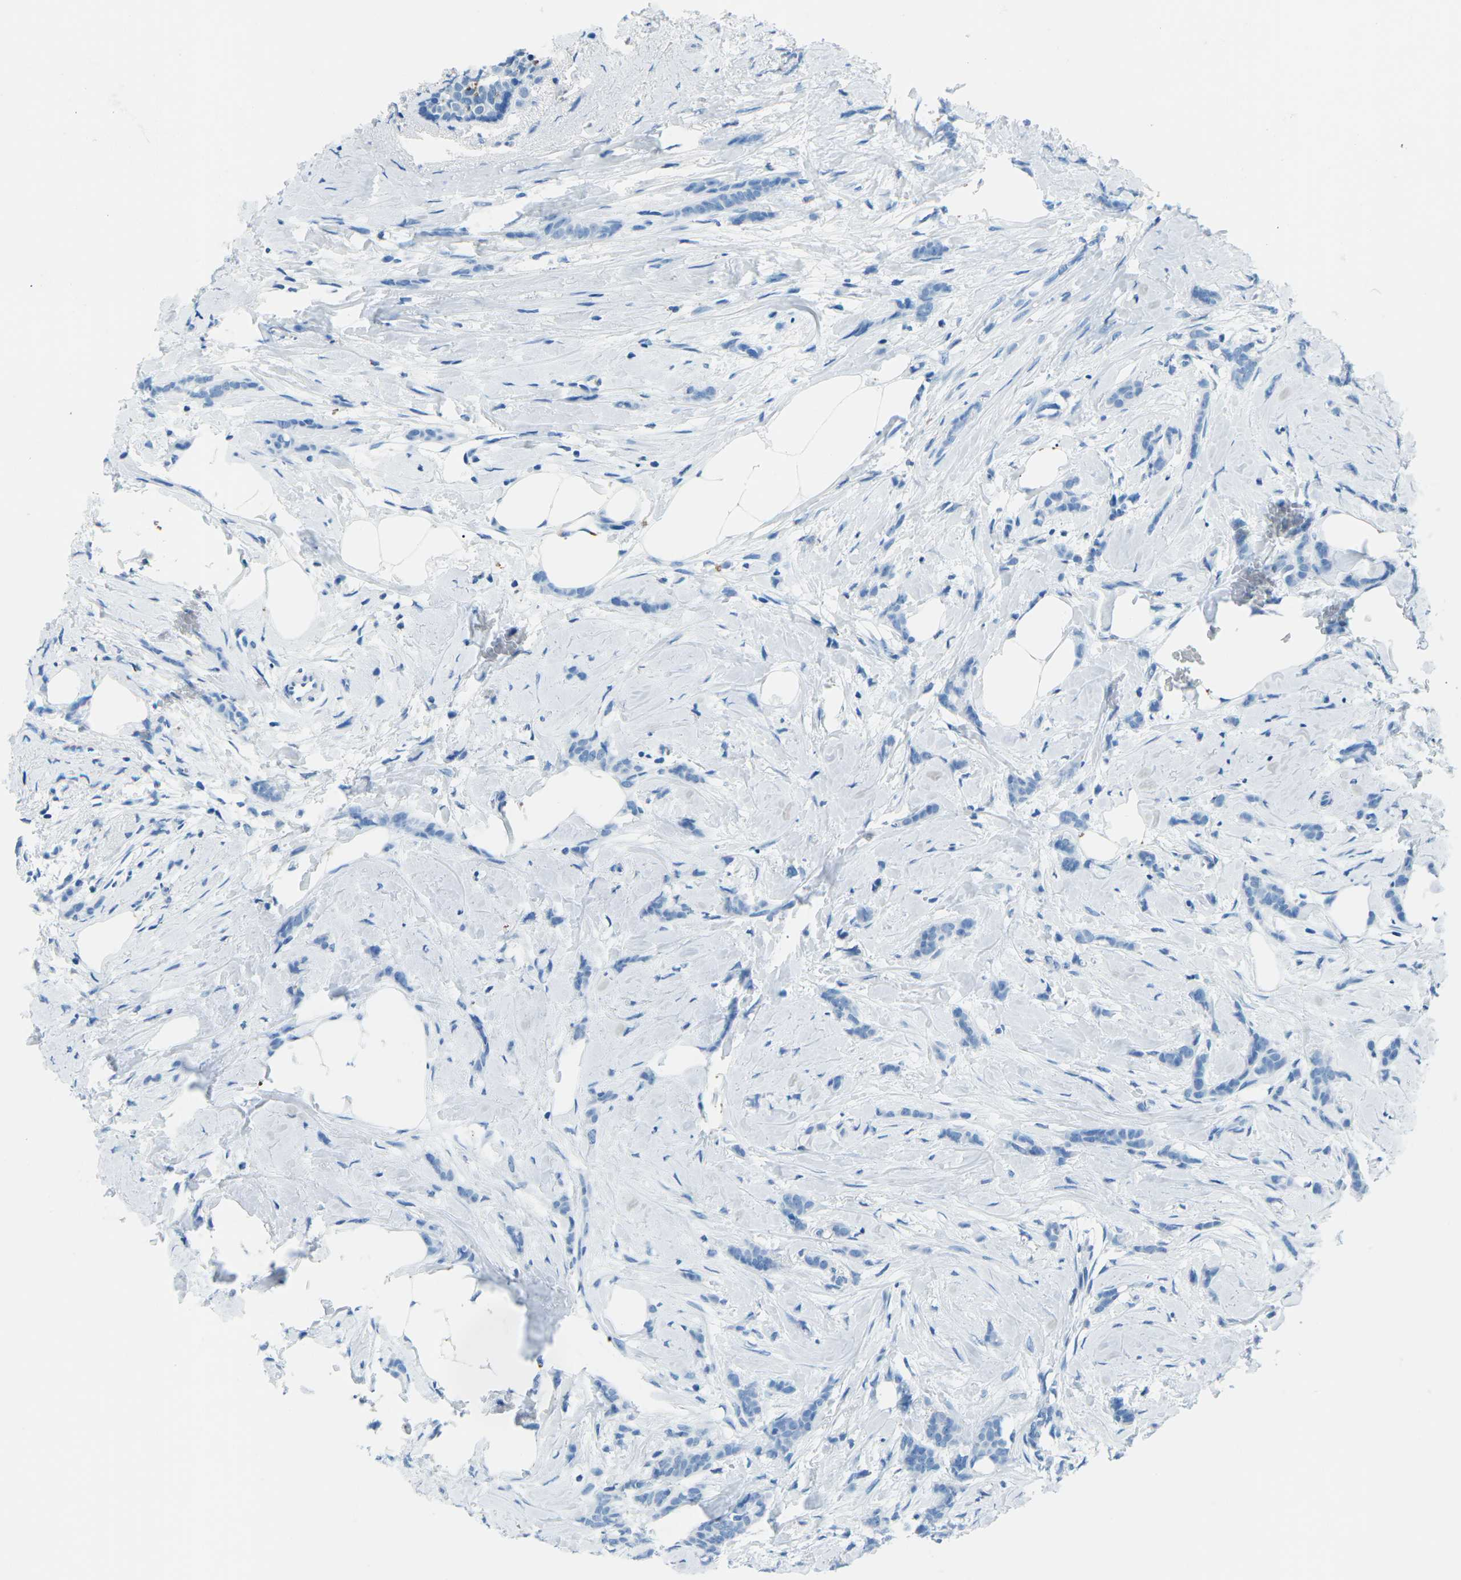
{"staining": {"intensity": "negative", "quantity": "none", "location": "none"}, "tissue": "breast cancer", "cell_type": "Tumor cells", "image_type": "cancer", "snomed": [{"axis": "morphology", "description": "Lobular carcinoma, in situ"}, {"axis": "morphology", "description": "Lobular carcinoma"}, {"axis": "topography", "description": "Breast"}], "caption": "Breast cancer (lobular carcinoma) stained for a protein using IHC exhibits no staining tumor cells.", "gene": "MYH8", "patient": {"sex": "female", "age": 41}}